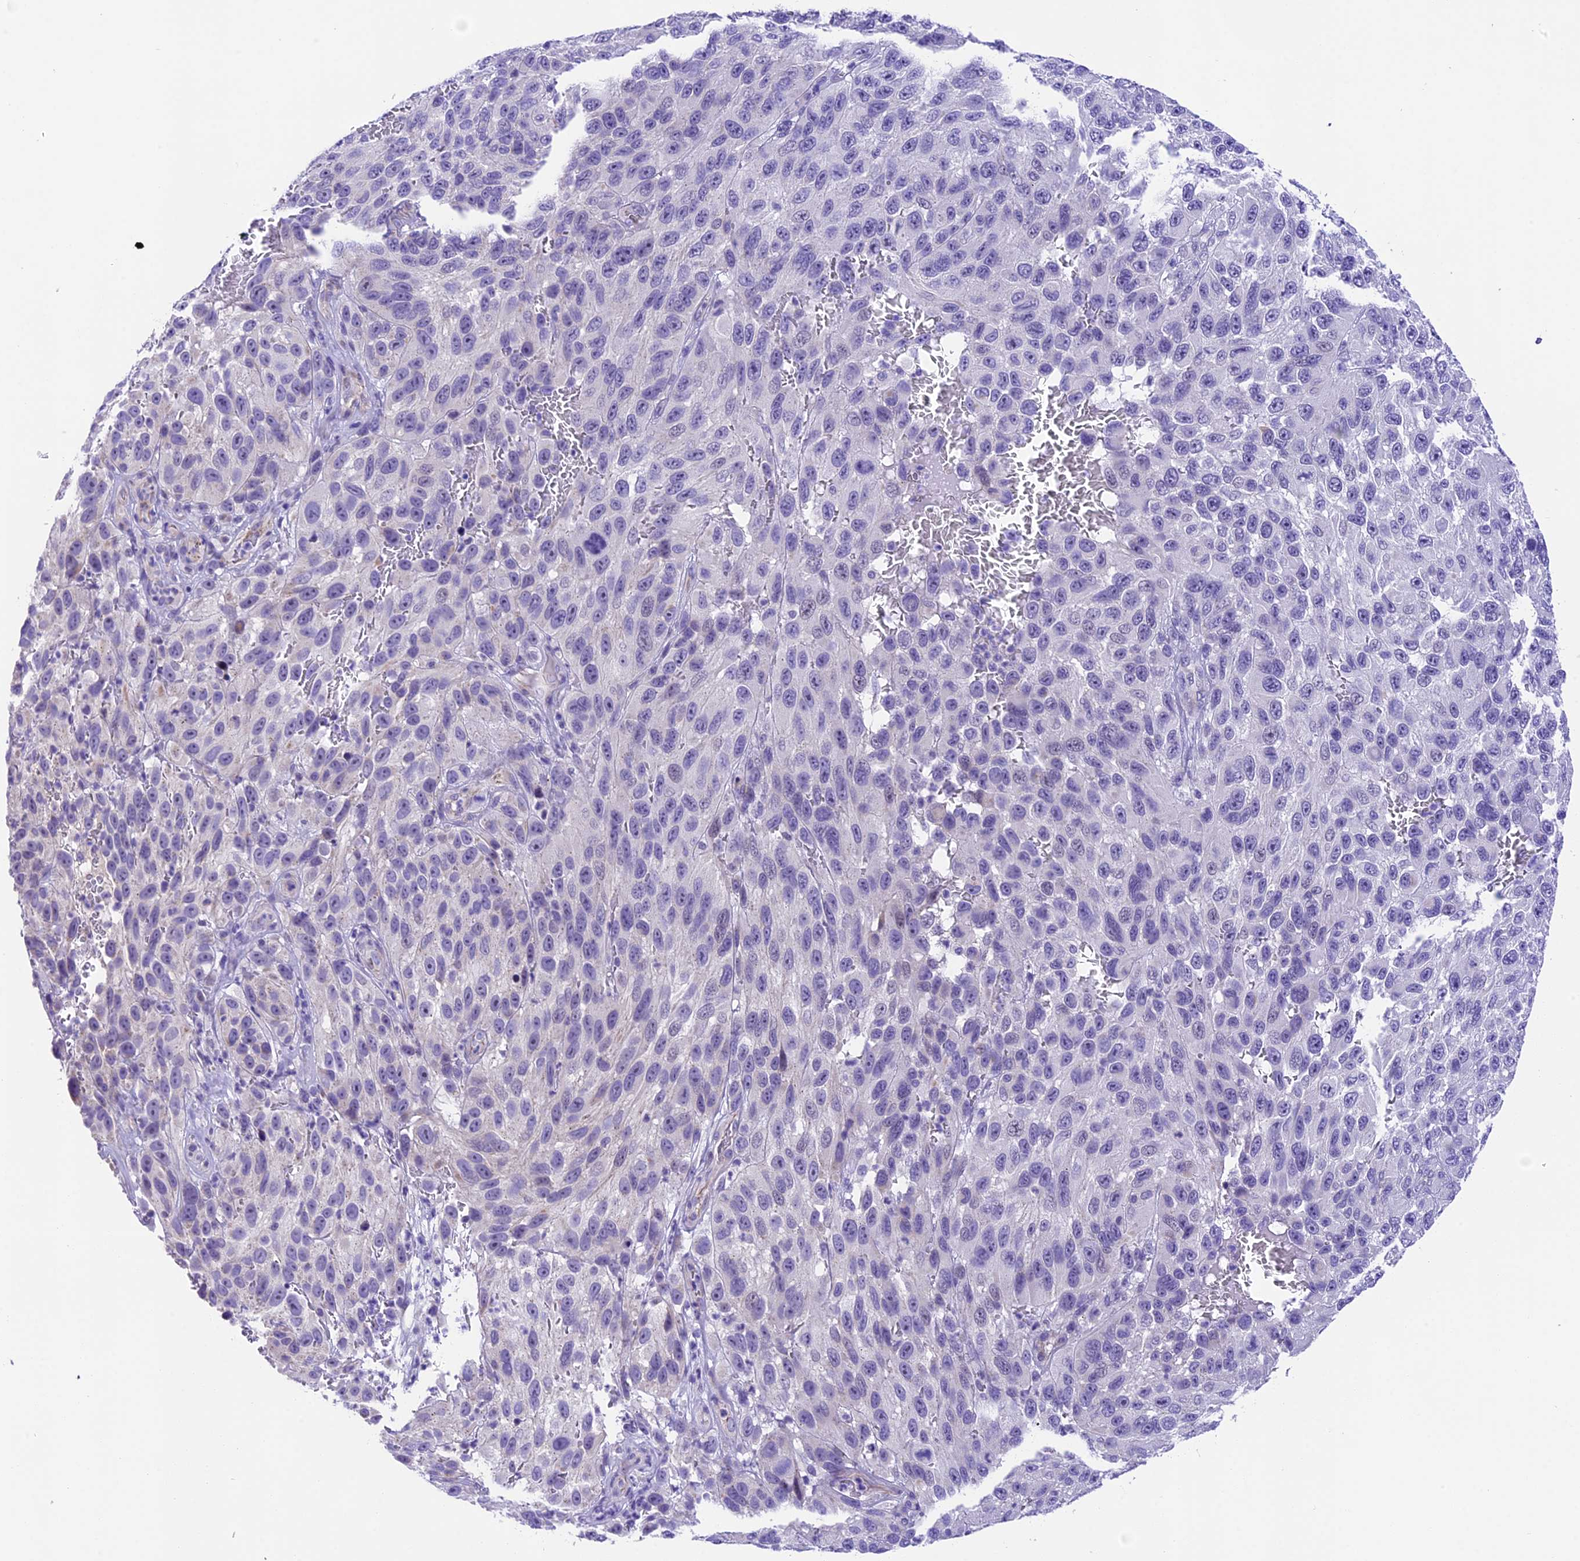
{"staining": {"intensity": "negative", "quantity": "none", "location": "none"}, "tissue": "melanoma", "cell_type": "Tumor cells", "image_type": "cancer", "snomed": [{"axis": "morphology", "description": "Malignant melanoma, NOS"}, {"axis": "topography", "description": "Skin"}], "caption": "An image of malignant melanoma stained for a protein exhibits no brown staining in tumor cells.", "gene": "PRR15", "patient": {"sex": "female", "age": 96}}